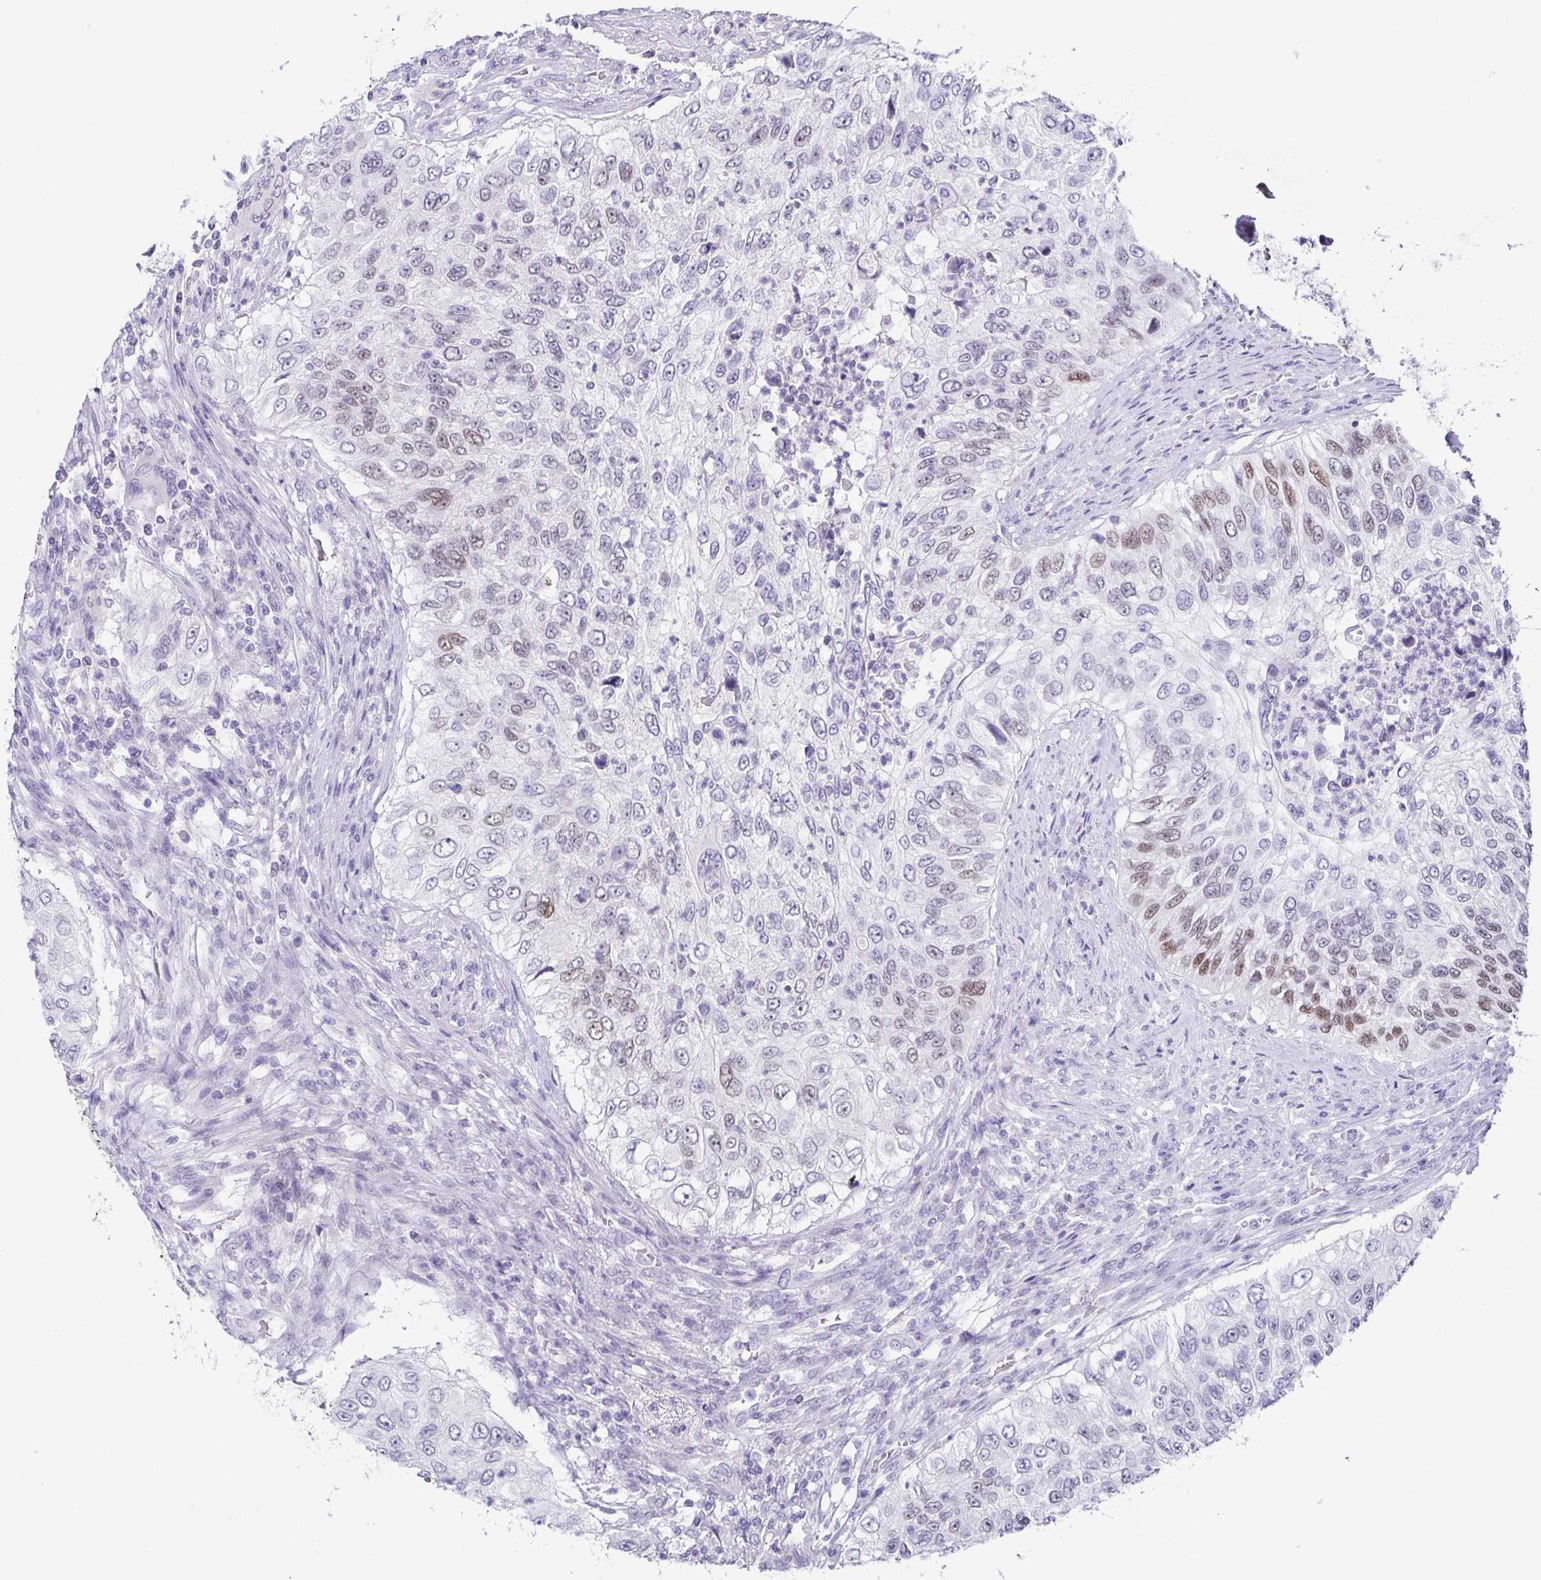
{"staining": {"intensity": "negative", "quantity": "none", "location": "none"}, "tissue": "urothelial cancer", "cell_type": "Tumor cells", "image_type": "cancer", "snomed": [{"axis": "morphology", "description": "Urothelial carcinoma, High grade"}, {"axis": "topography", "description": "Urinary bladder"}], "caption": "An image of human high-grade urothelial carcinoma is negative for staining in tumor cells. Brightfield microscopy of IHC stained with DAB (3,3'-diaminobenzidine) (brown) and hematoxylin (blue), captured at high magnification.", "gene": "TP73", "patient": {"sex": "female", "age": 60}}